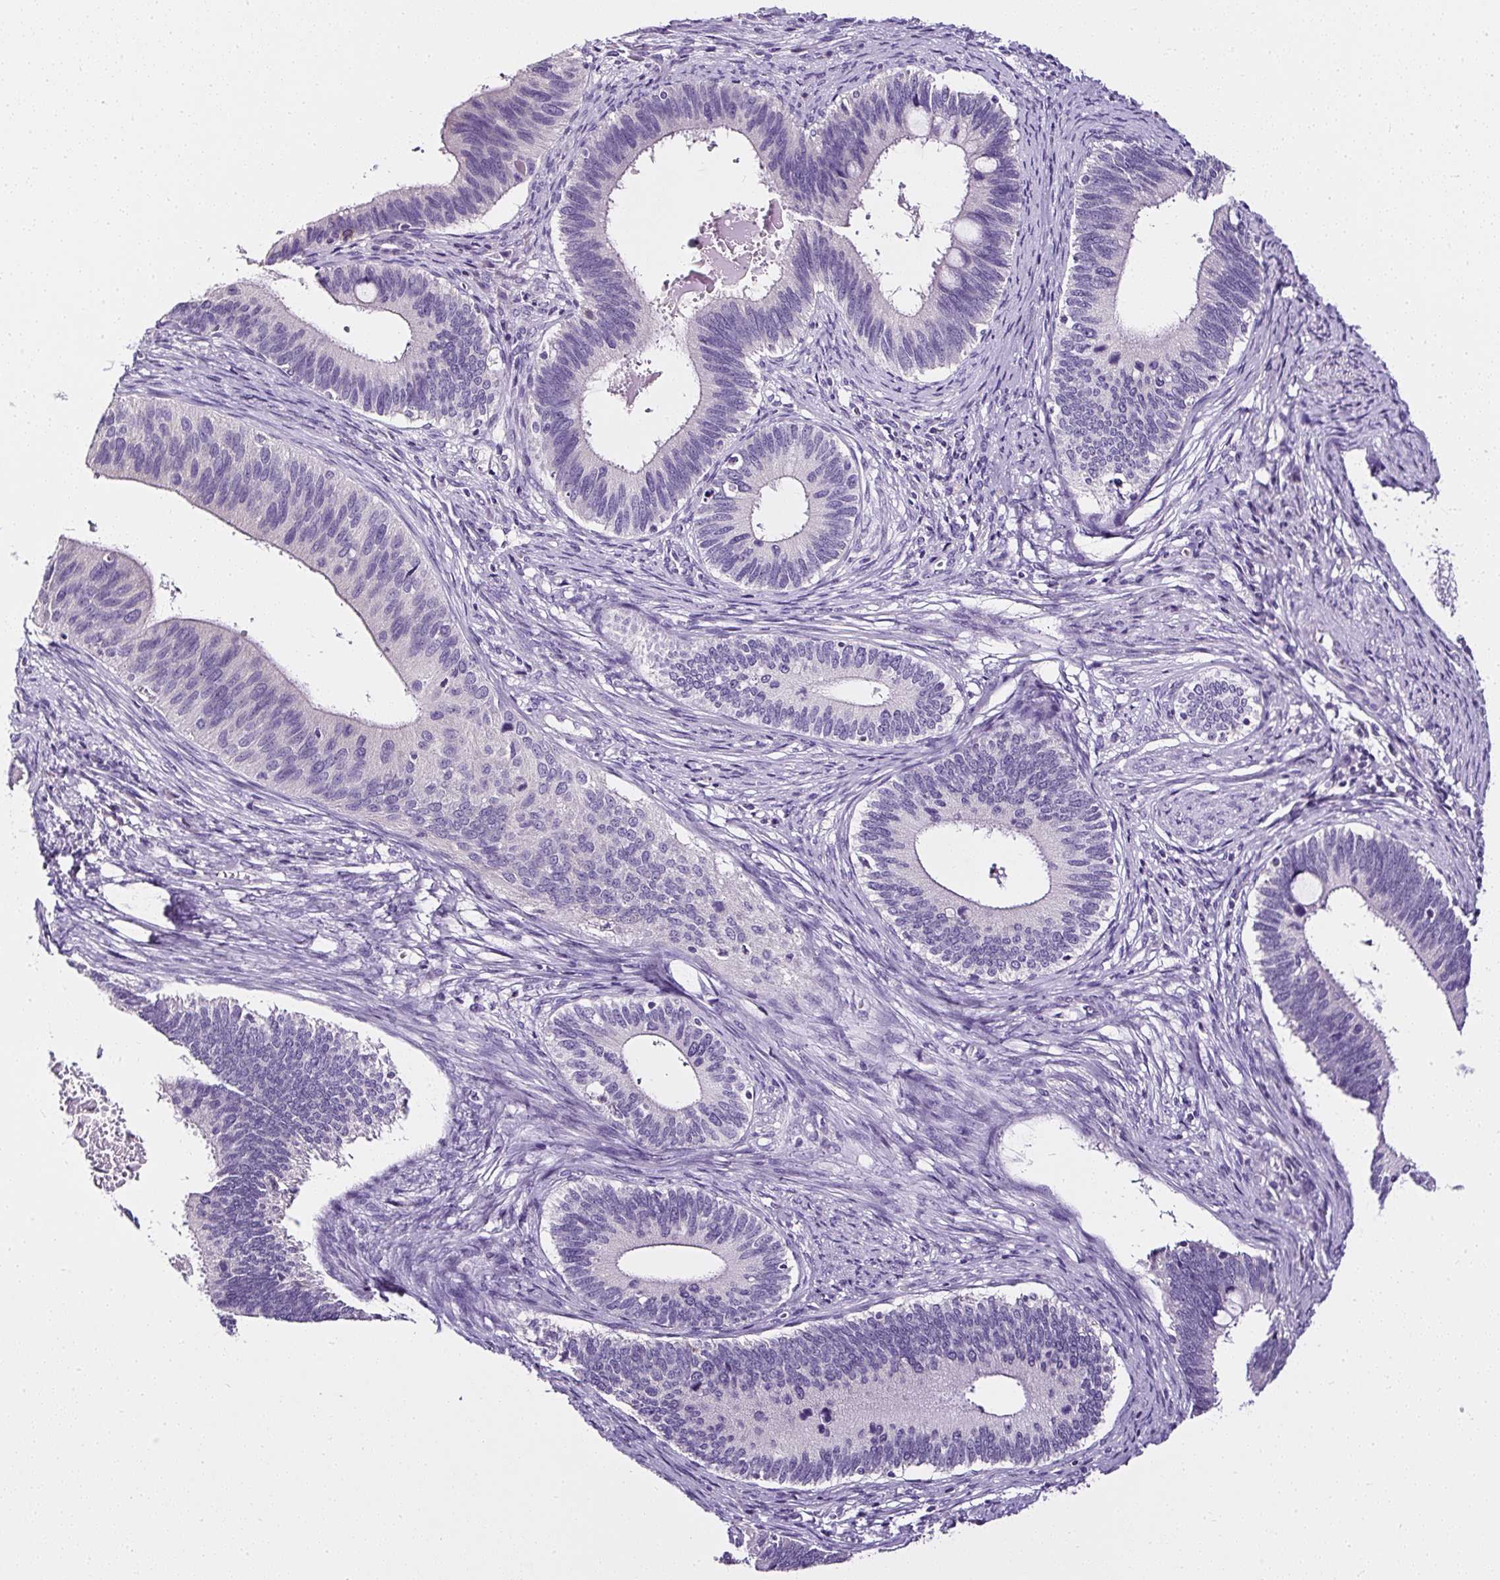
{"staining": {"intensity": "negative", "quantity": "none", "location": "none"}, "tissue": "cervical cancer", "cell_type": "Tumor cells", "image_type": "cancer", "snomed": [{"axis": "morphology", "description": "Adenocarcinoma, NOS"}, {"axis": "topography", "description": "Cervix"}], "caption": "Cervical adenocarcinoma stained for a protein using immunohistochemistry reveals no expression tumor cells.", "gene": "ATP2A1", "patient": {"sex": "female", "age": 42}}